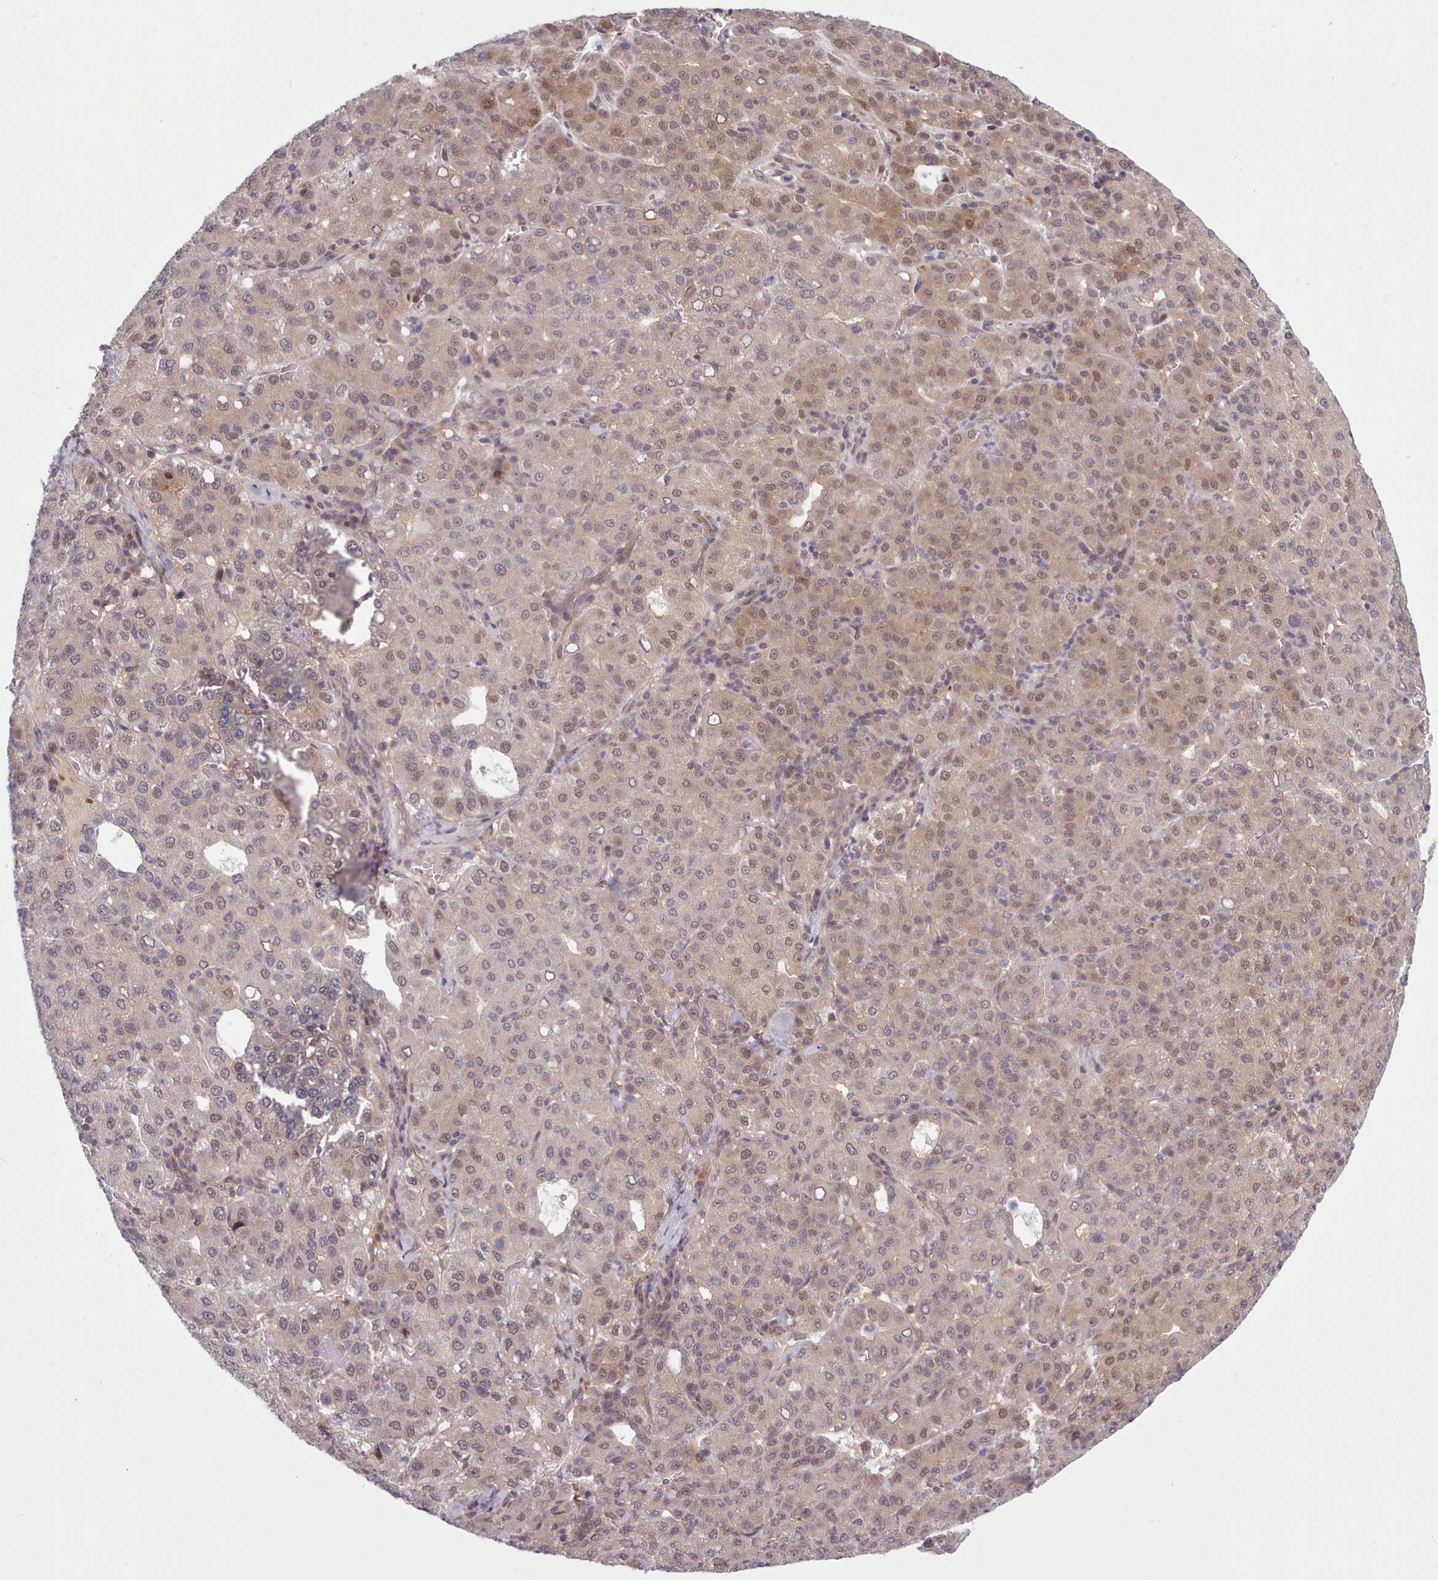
{"staining": {"intensity": "moderate", "quantity": "25%-75%", "location": "cytoplasmic/membranous,nuclear"}, "tissue": "liver cancer", "cell_type": "Tumor cells", "image_type": "cancer", "snomed": [{"axis": "morphology", "description": "Carcinoma, Hepatocellular, NOS"}, {"axis": "topography", "description": "Liver"}], "caption": "Protein staining of liver cancer (hepatocellular carcinoma) tissue exhibits moderate cytoplasmic/membranous and nuclear staining in about 25%-75% of tumor cells.", "gene": "KBTBD7", "patient": {"sex": "male", "age": 65}}